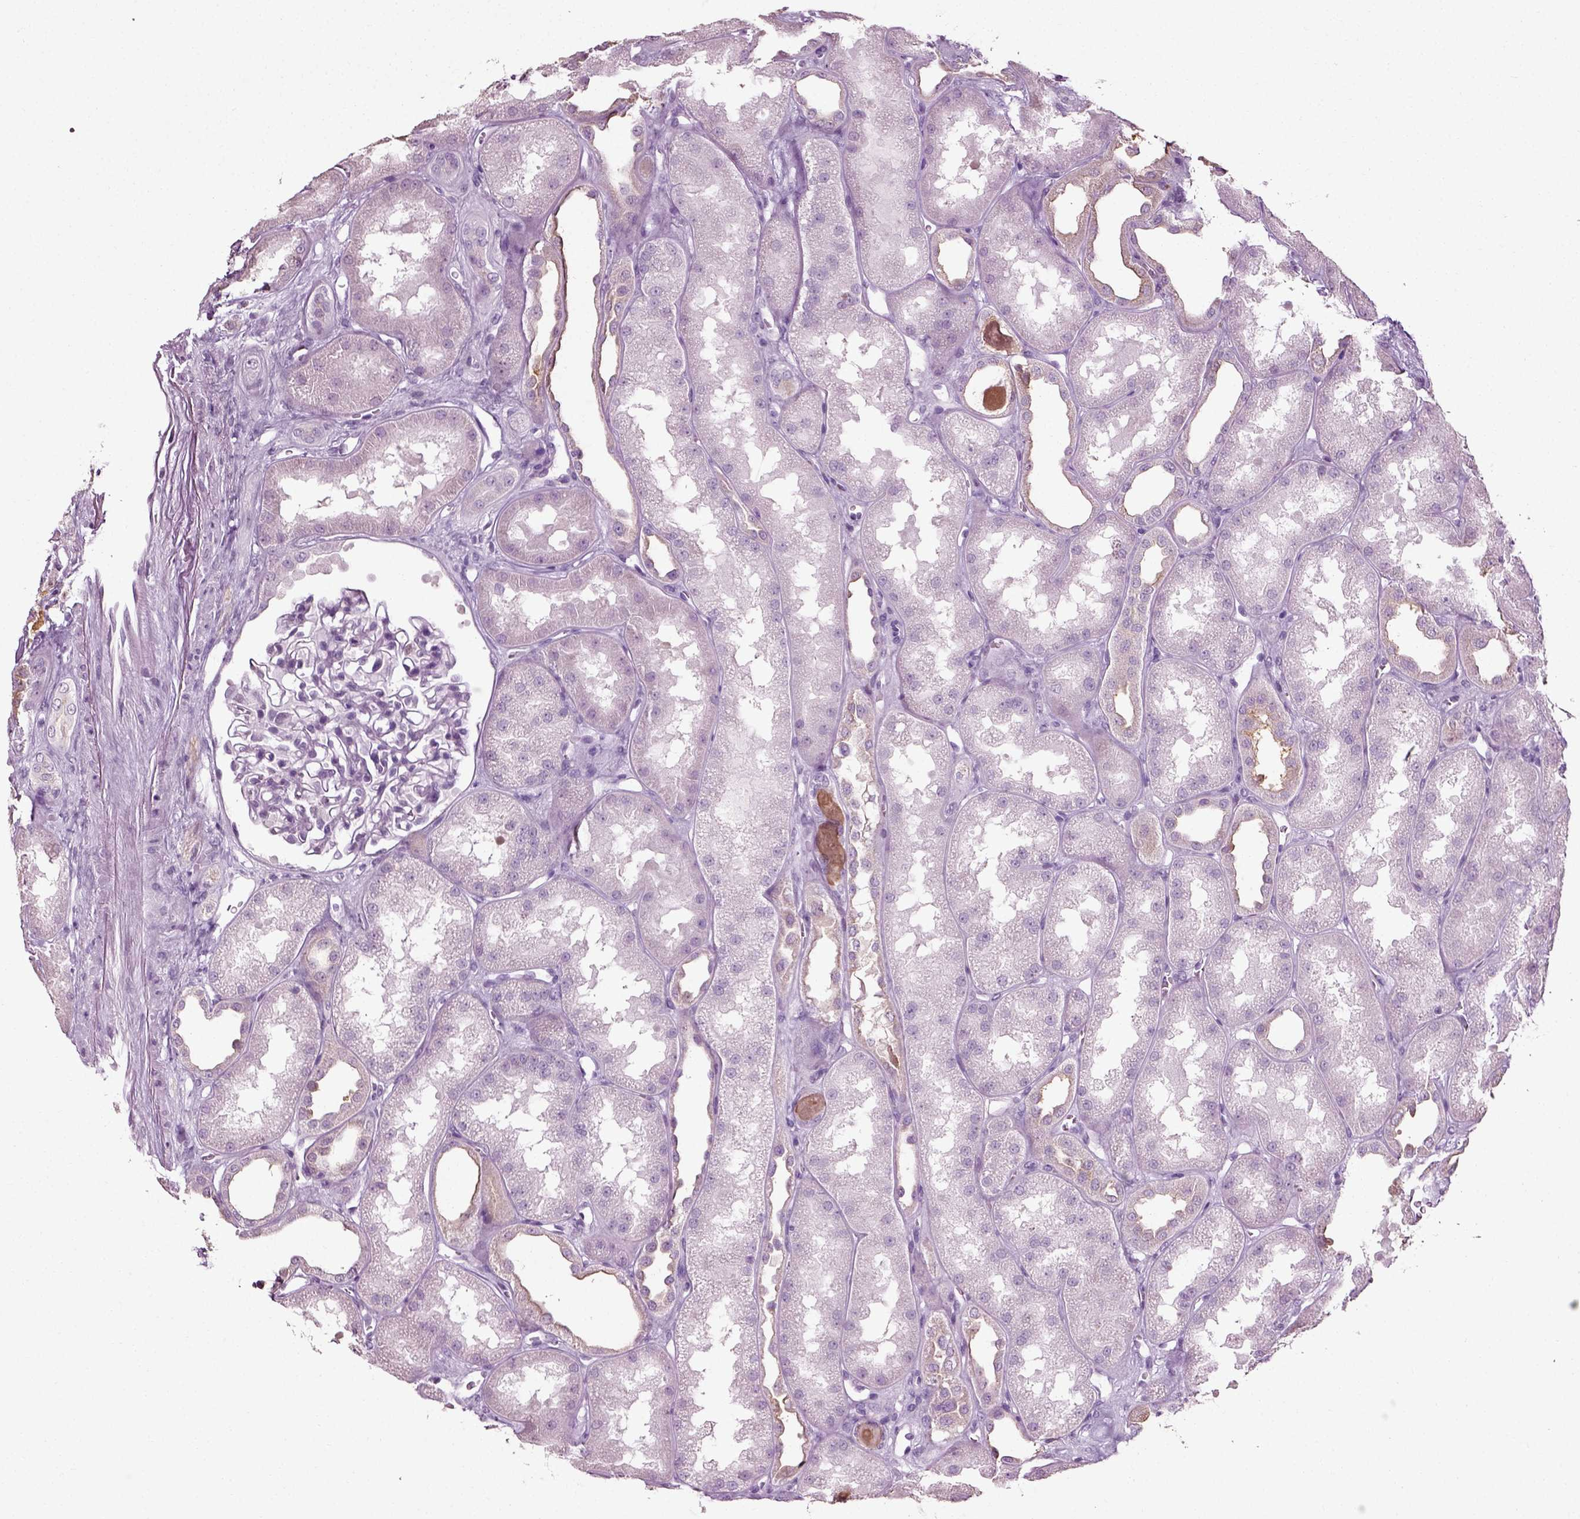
{"staining": {"intensity": "negative", "quantity": "none", "location": "none"}, "tissue": "kidney", "cell_type": "Cells in glomeruli", "image_type": "normal", "snomed": [{"axis": "morphology", "description": "Normal tissue, NOS"}, {"axis": "topography", "description": "Kidney"}], "caption": "This is an immunohistochemistry (IHC) image of unremarkable kidney. There is no expression in cells in glomeruli.", "gene": "SLC26A8", "patient": {"sex": "male", "age": 61}}